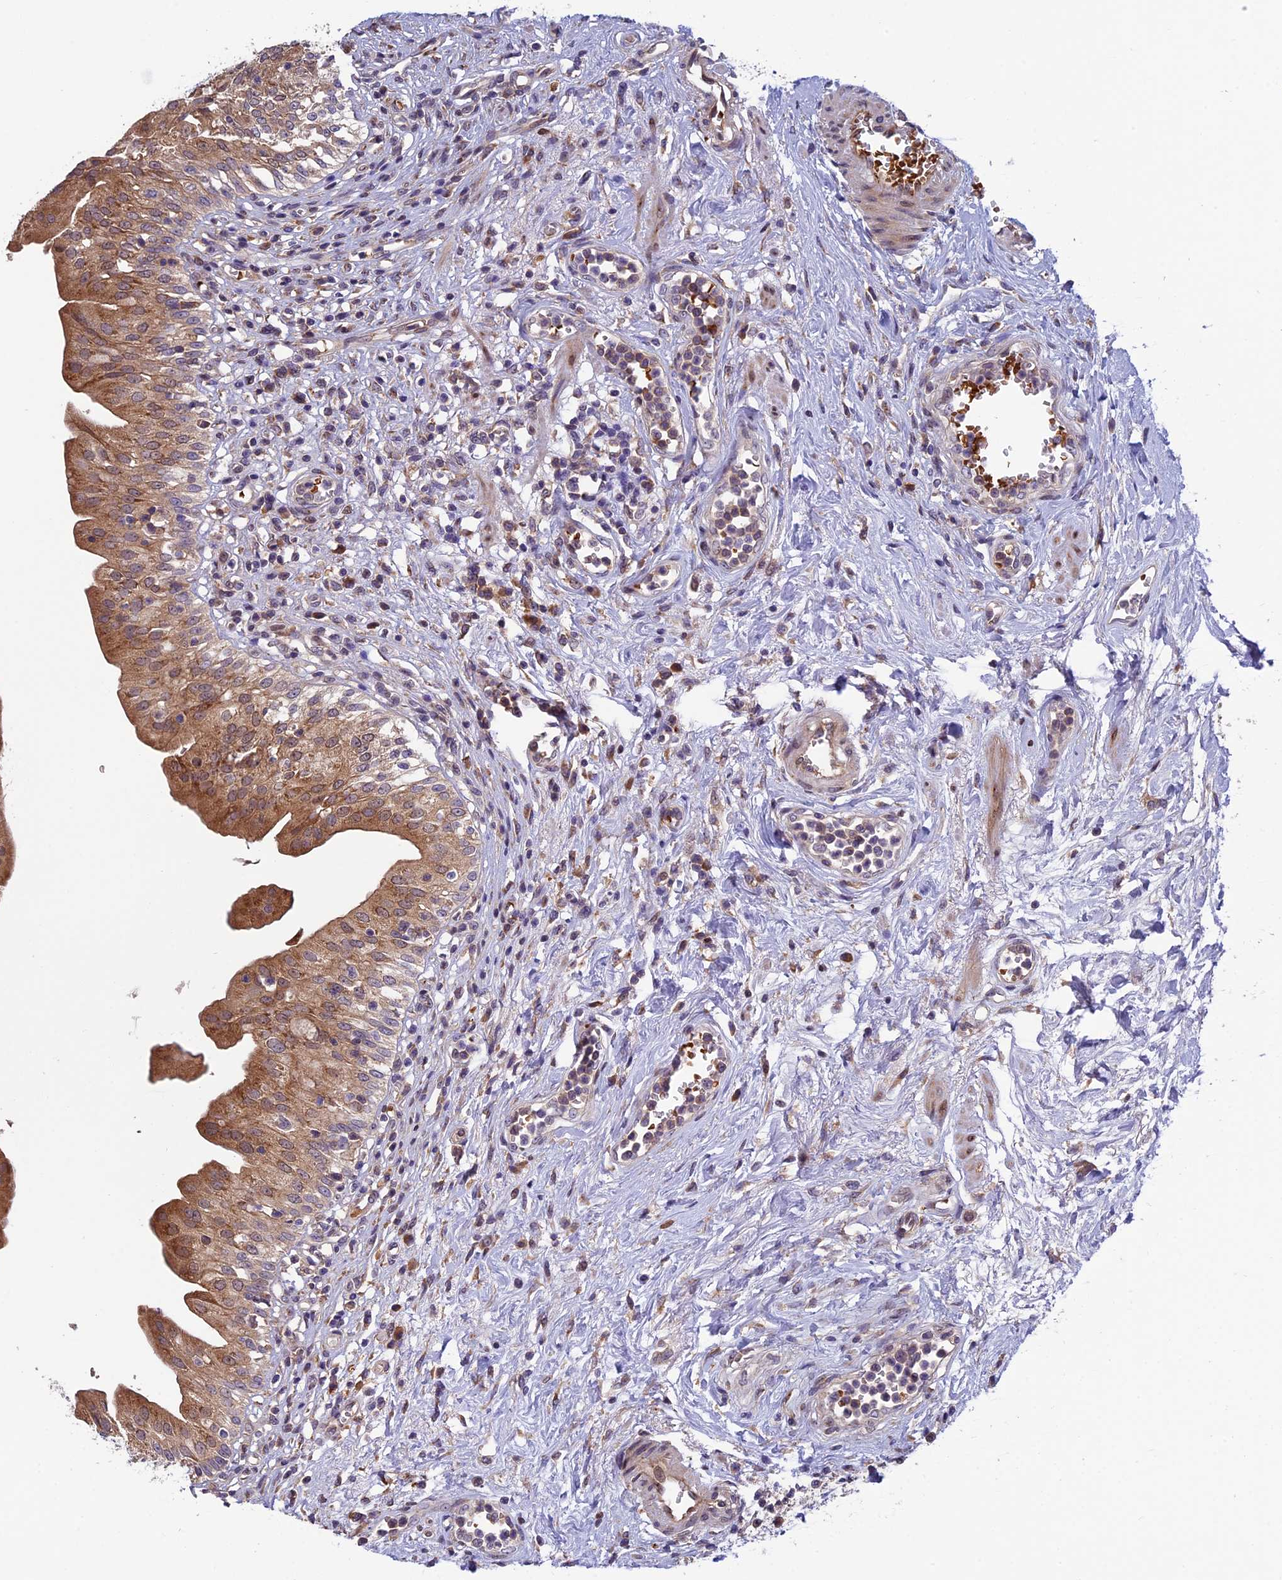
{"staining": {"intensity": "strong", "quantity": ">75%", "location": "cytoplasmic/membranous"}, "tissue": "urinary bladder", "cell_type": "Urothelial cells", "image_type": "normal", "snomed": [{"axis": "morphology", "description": "Normal tissue, NOS"}, {"axis": "morphology", "description": "Inflammation, NOS"}, {"axis": "topography", "description": "Urinary bladder"}], "caption": "DAB immunohistochemical staining of normal human urinary bladder displays strong cytoplasmic/membranous protein expression in approximately >75% of urothelial cells. (DAB IHC with brightfield microscopy, high magnification).", "gene": "CCDC9B", "patient": {"sex": "male", "age": 63}}